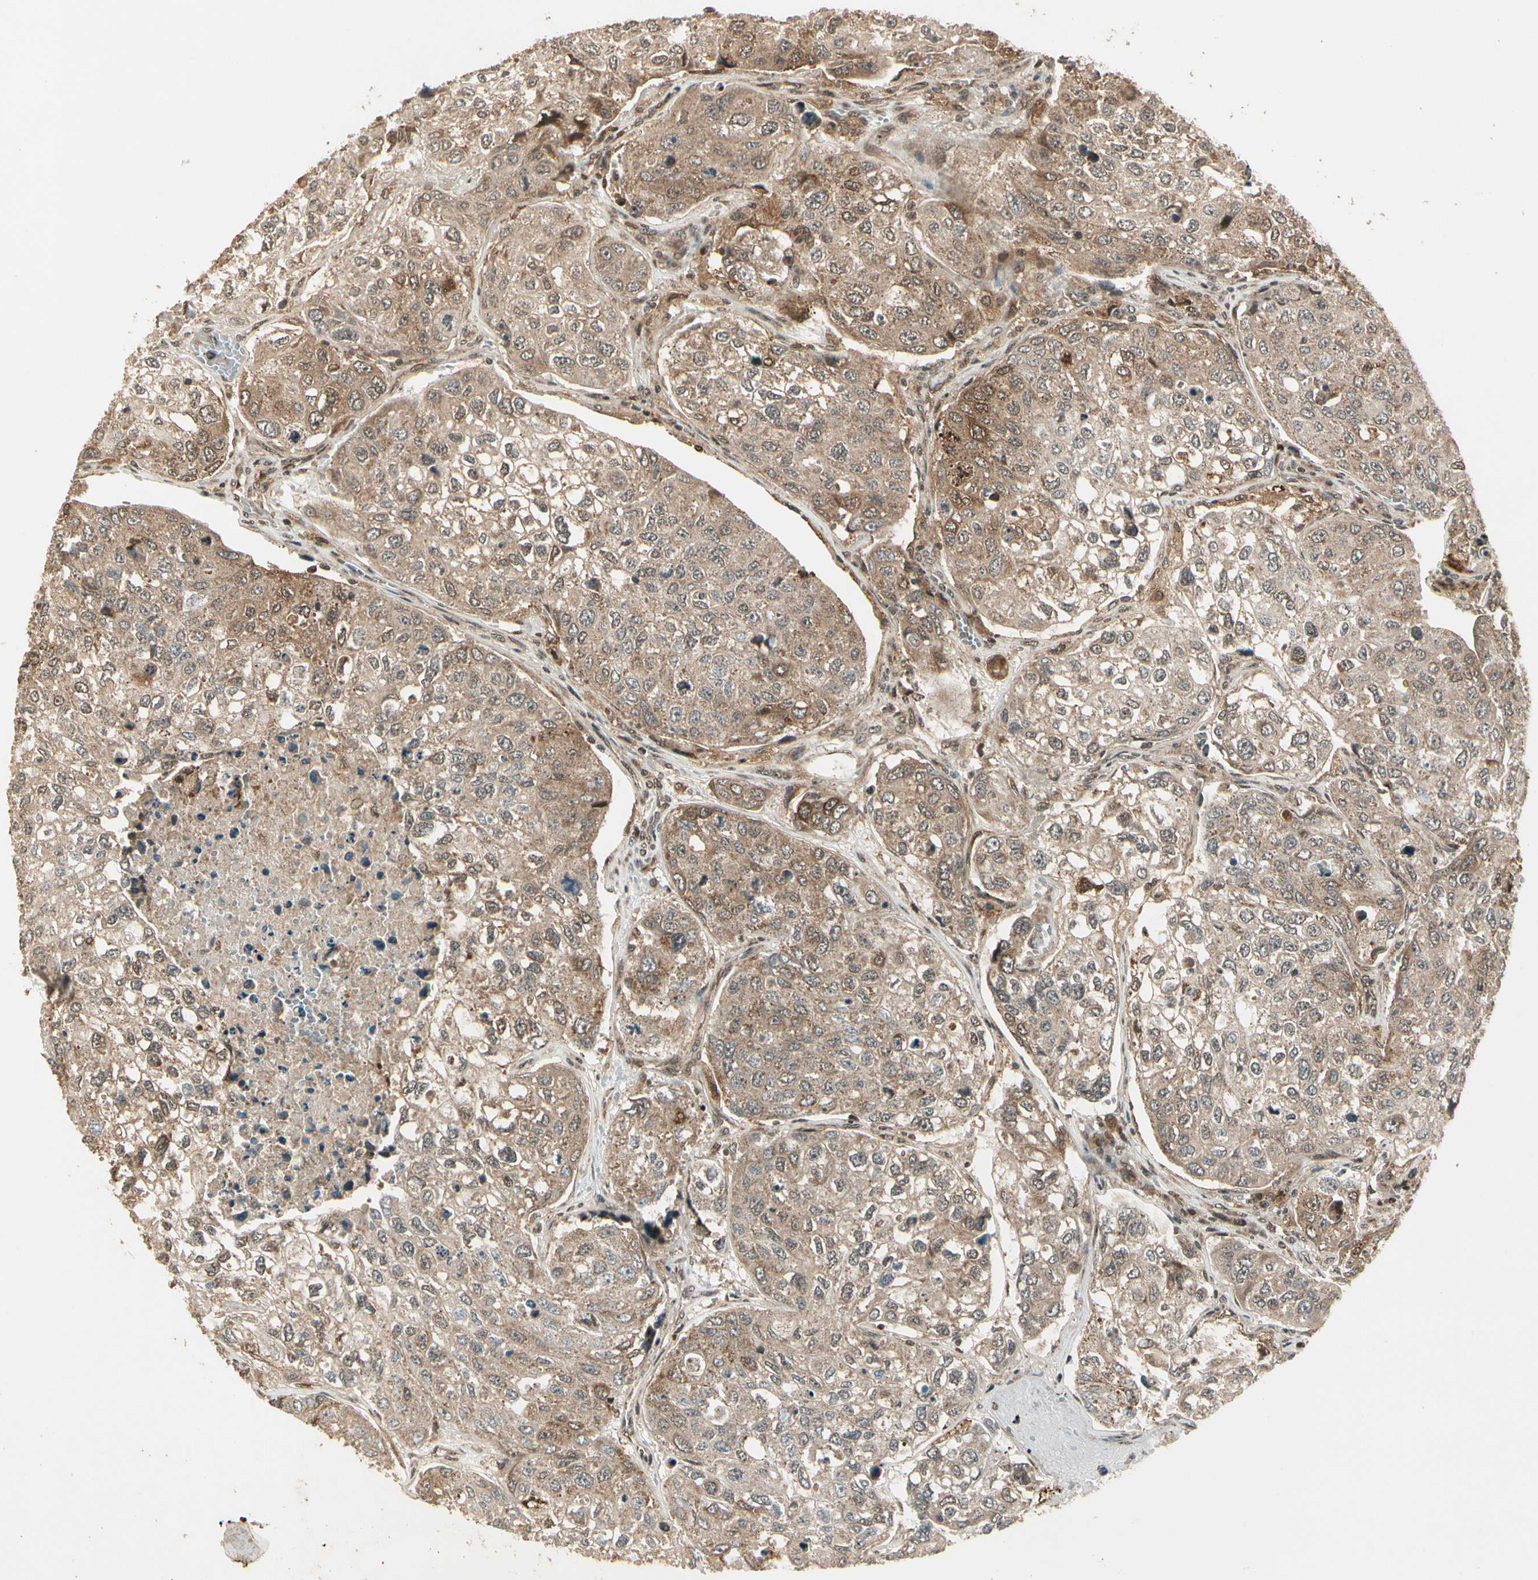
{"staining": {"intensity": "moderate", "quantity": ">75%", "location": "cytoplasmic/membranous"}, "tissue": "urothelial cancer", "cell_type": "Tumor cells", "image_type": "cancer", "snomed": [{"axis": "morphology", "description": "Urothelial carcinoma, High grade"}, {"axis": "topography", "description": "Lymph node"}, {"axis": "topography", "description": "Urinary bladder"}], "caption": "DAB (3,3'-diaminobenzidine) immunohistochemical staining of human urothelial carcinoma (high-grade) exhibits moderate cytoplasmic/membranous protein staining in approximately >75% of tumor cells.", "gene": "GLUL", "patient": {"sex": "male", "age": 51}}